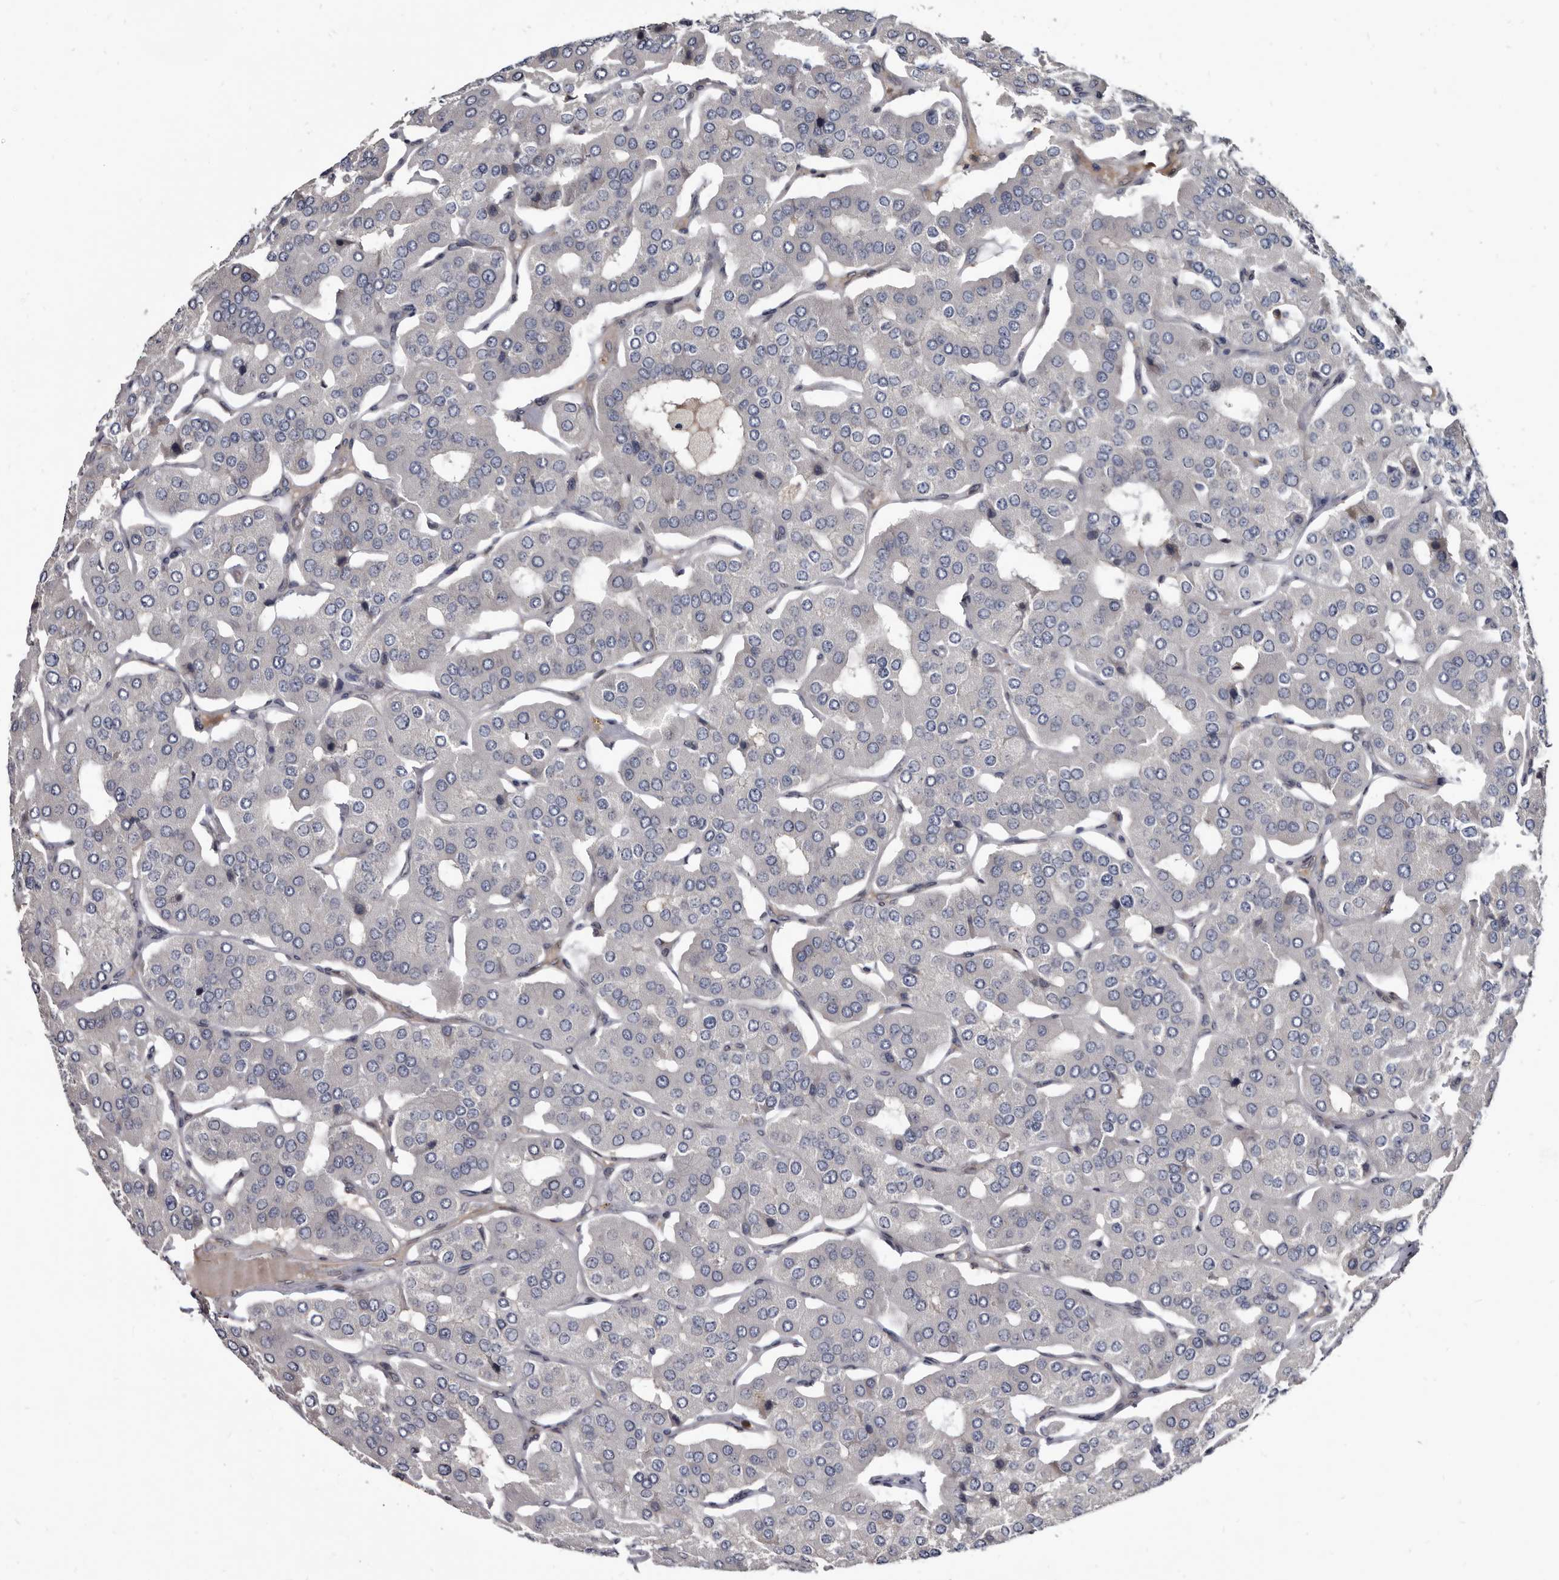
{"staining": {"intensity": "negative", "quantity": "none", "location": "none"}, "tissue": "parathyroid gland", "cell_type": "Glandular cells", "image_type": "normal", "snomed": [{"axis": "morphology", "description": "Normal tissue, NOS"}, {"axis": "morphology", "description": "Adenoma, NOS"}, {"axis": "topography", "description": "Parathyroid gland"}], "caption": "A photomicrograph of human parathyroid gland is negative for staining in glandular cells. (Immunohistochemistry (ihc), brightfield microscopy, high magnification).", "gene": "PROM1", "patient": {"sex": "female", "age": 86}}